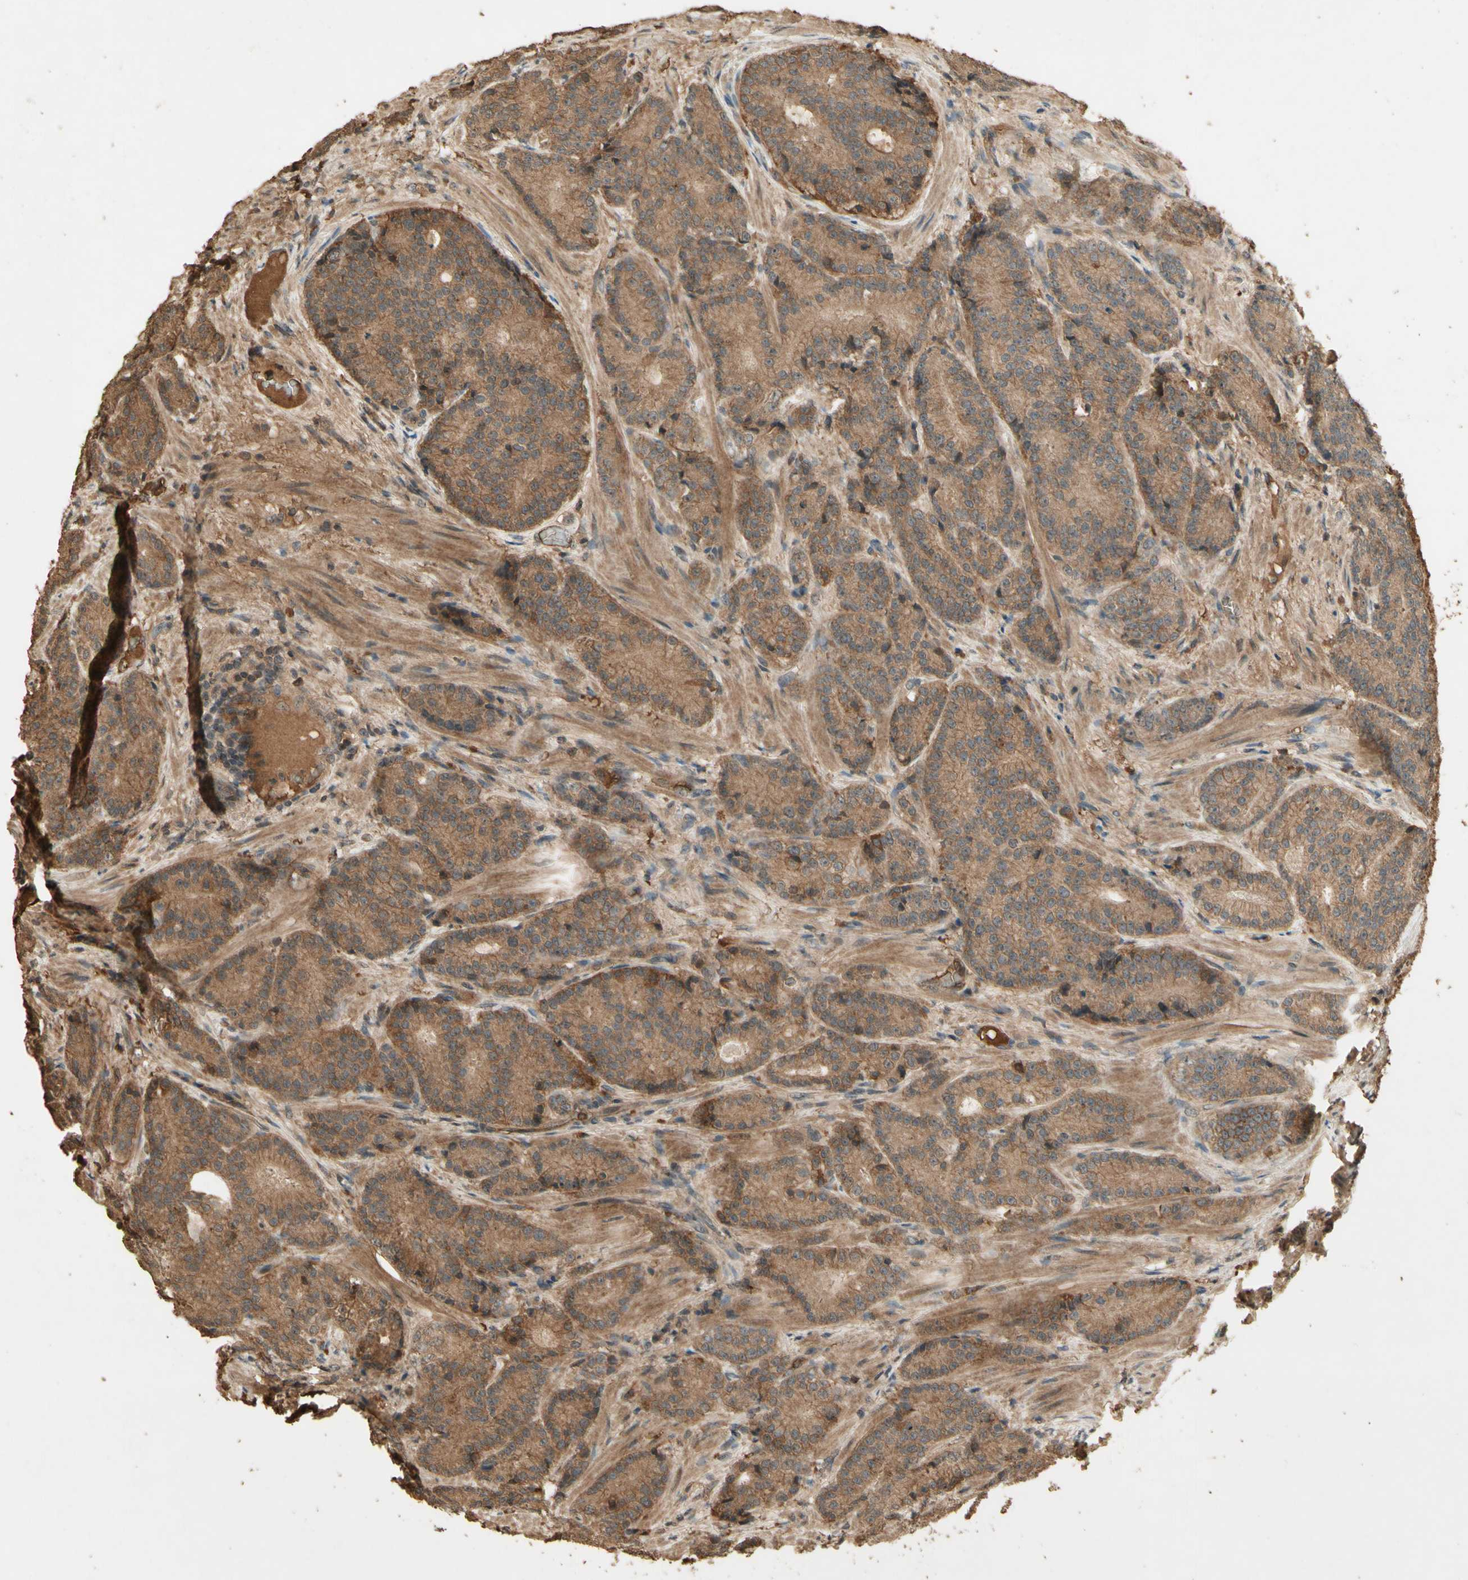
{"staining": {"intensity": "moderate", "quantity": ">75%", "location": "cytoplasmic/membranous"}, "tissue": "prostate cancer", "cell_type": "Tumor cells", "image_type": "cancer", "snomed": [{"axis": "morphology", "description": "Adenocarcinoma, High grade"}, {"axis": "topography", "description": "Prostate"}], "caption": "High-grade adenocarcinoma (prostate) stained with a brown dye exhibits moderate cytoplasmic/membranous positive staining in about >75% of tumor cells.", "gene": "SMAD9", "patient": {"sex": "male", "age": 61}}